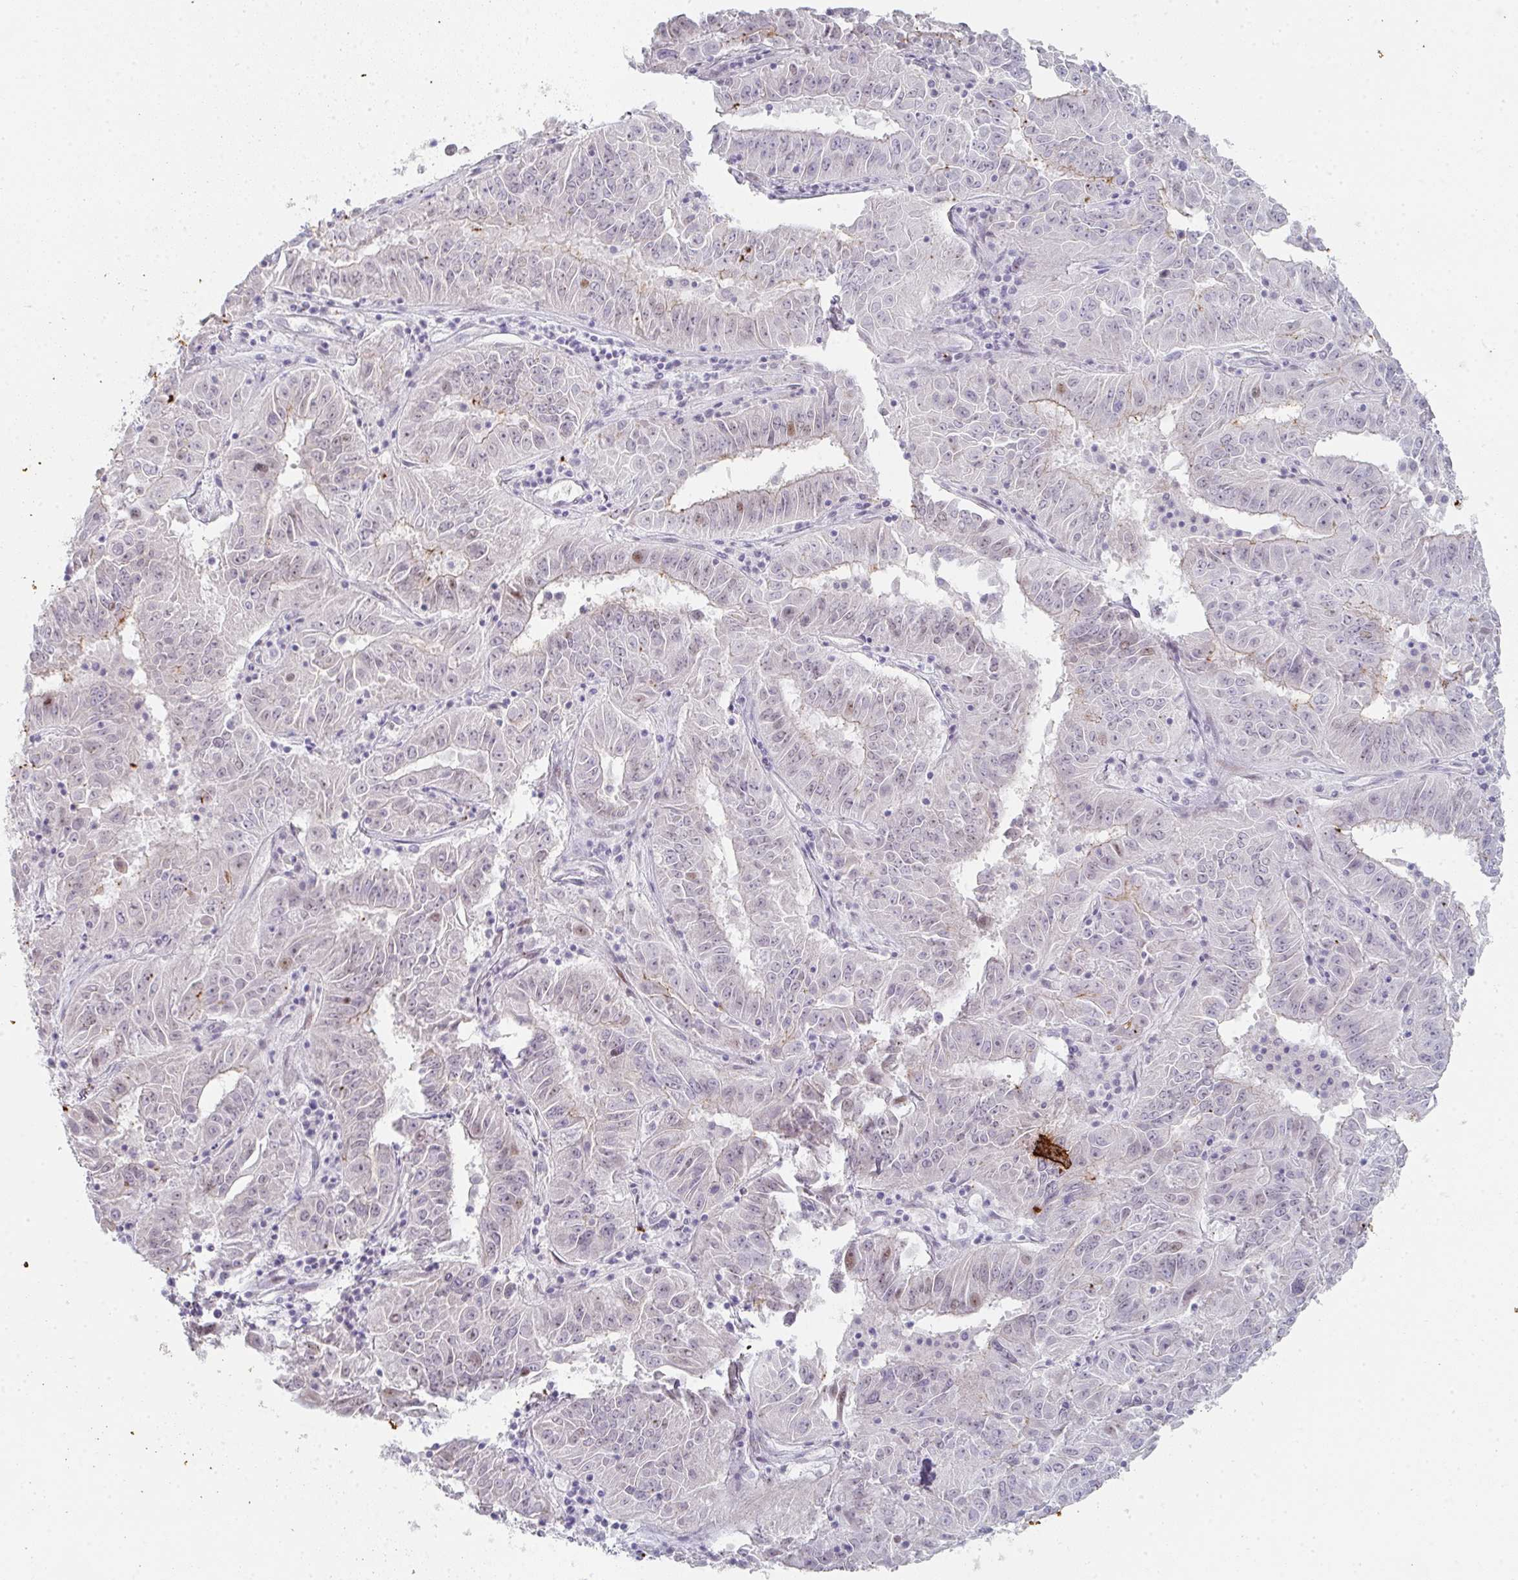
{"staining": {"intensity": "negative", "quantity": "none", "location": "none"}, "tissue": "pancreatic cancer", "cell_type": "Tumor cells", "image_type": "cancer", "snomed": [{"axis": "morphology", "description": "Adenocarcinoma, NOS"}, {"axis": "topography", "description": "Pancreas"}], "caption": "DAB immunohistochemical staining of human pancreatic adenocarcinoma shows no significant staining in tumor cells.", "gene": "POU2AF2", "patient": {"sex": "male", "age": 63}}